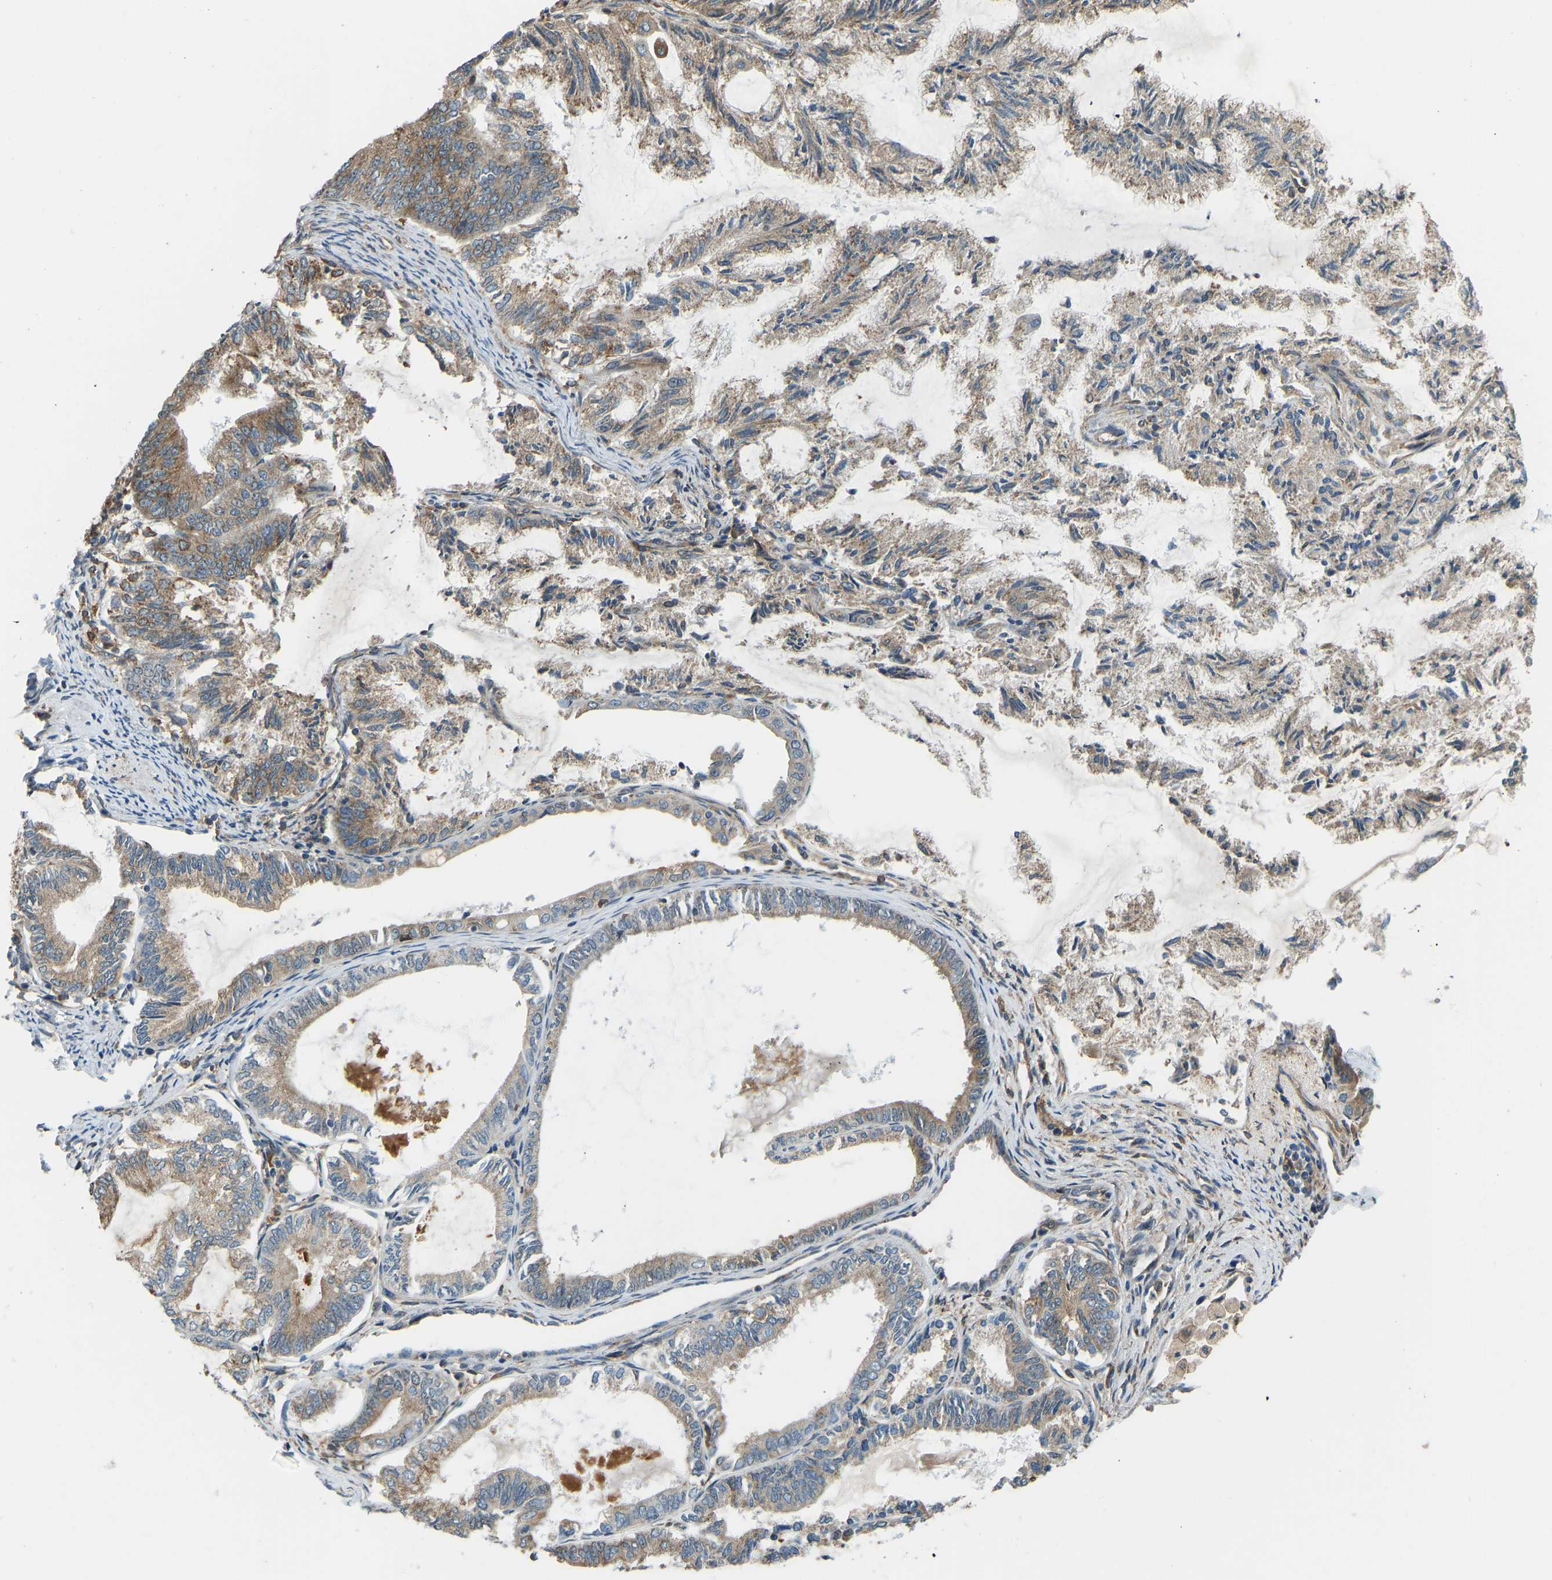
{"staining": {"intensity": "weak", "quantity": ">75%", "location": "cytoplasmic/membranous"}, "tissue": "endometrial cancer", "cell_type": "Tumor cells", "image_type": "cancer", "snomed": [{"axis": "morphology", "description": "Adenocarcinoma, NOS"}, {"axis": "topography", "description": "Endometrium"}], "caption": "Immunohistochemistry (DAB (3,3'-diaminobenzidine)) staining of endometrial cancer (adenocarcinoma) shows weak cytoplasmic/membranous protein positivity in about >75% of tumor cells. Using DAB (brown) and hematoxylin (blue) stains, captured at high magnification using brightfield microscopy.", "gene": "OS9", "patient": {"sex": "female", "age": 86}}